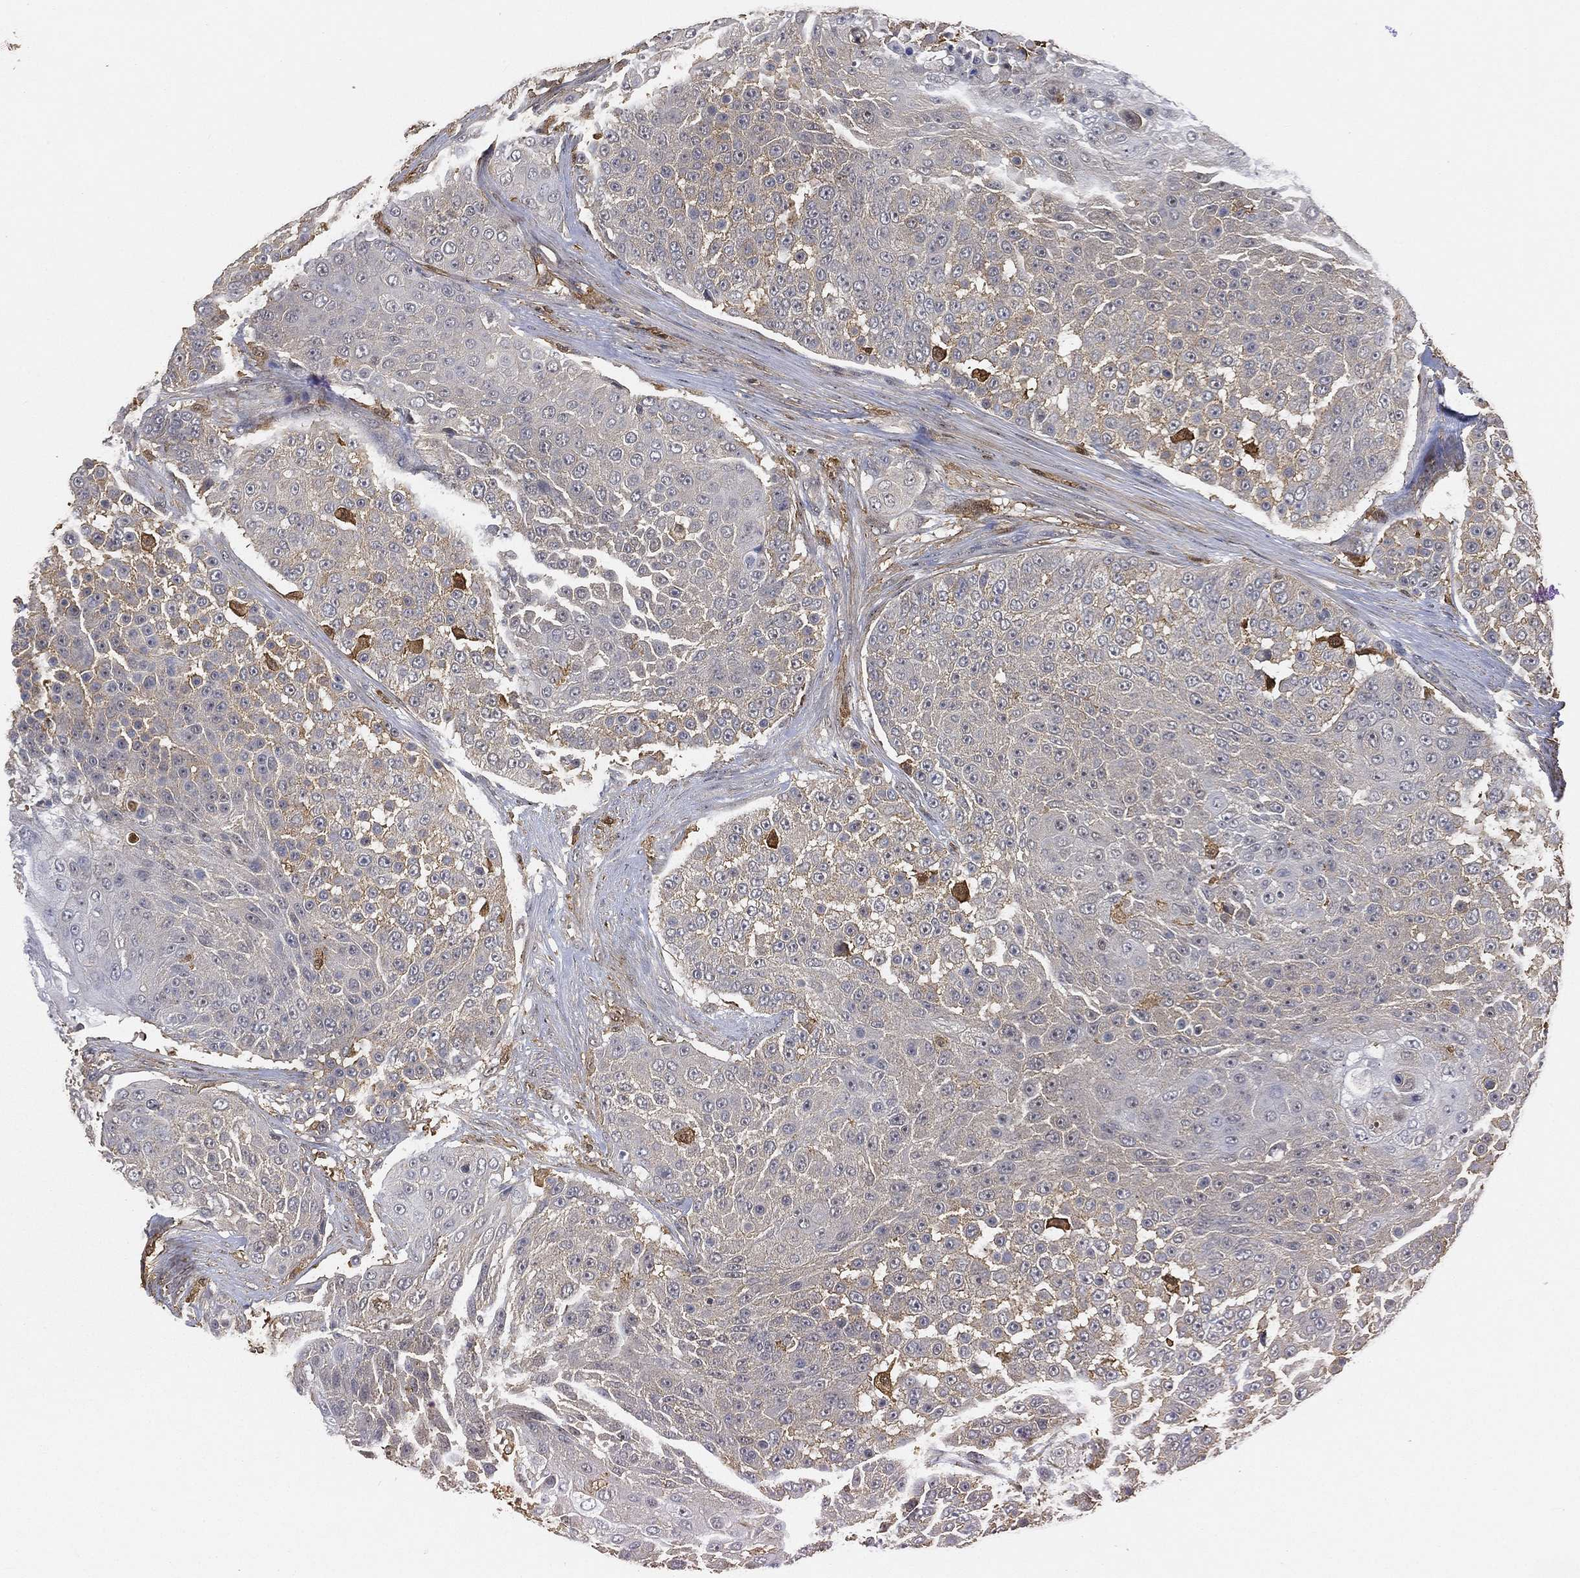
{"staining": {"intensity": "negative", "quantity": "none", "location": "none"}, "tissue": "urothelial cancer", "cell_type": "Tumor cells", "image_type": "cancer", "snomed": [{"axis": "morphology", "description": "Urothelial carcinoma, High grade"}, {"axis": "topography", "description": "Urinary bladder"}], "caption": "The micrograph shows no significant staining in tumor cells of urothelial cancer.", "gene": "CRYL1", "patient": {"sex": "female", "age": 63}}